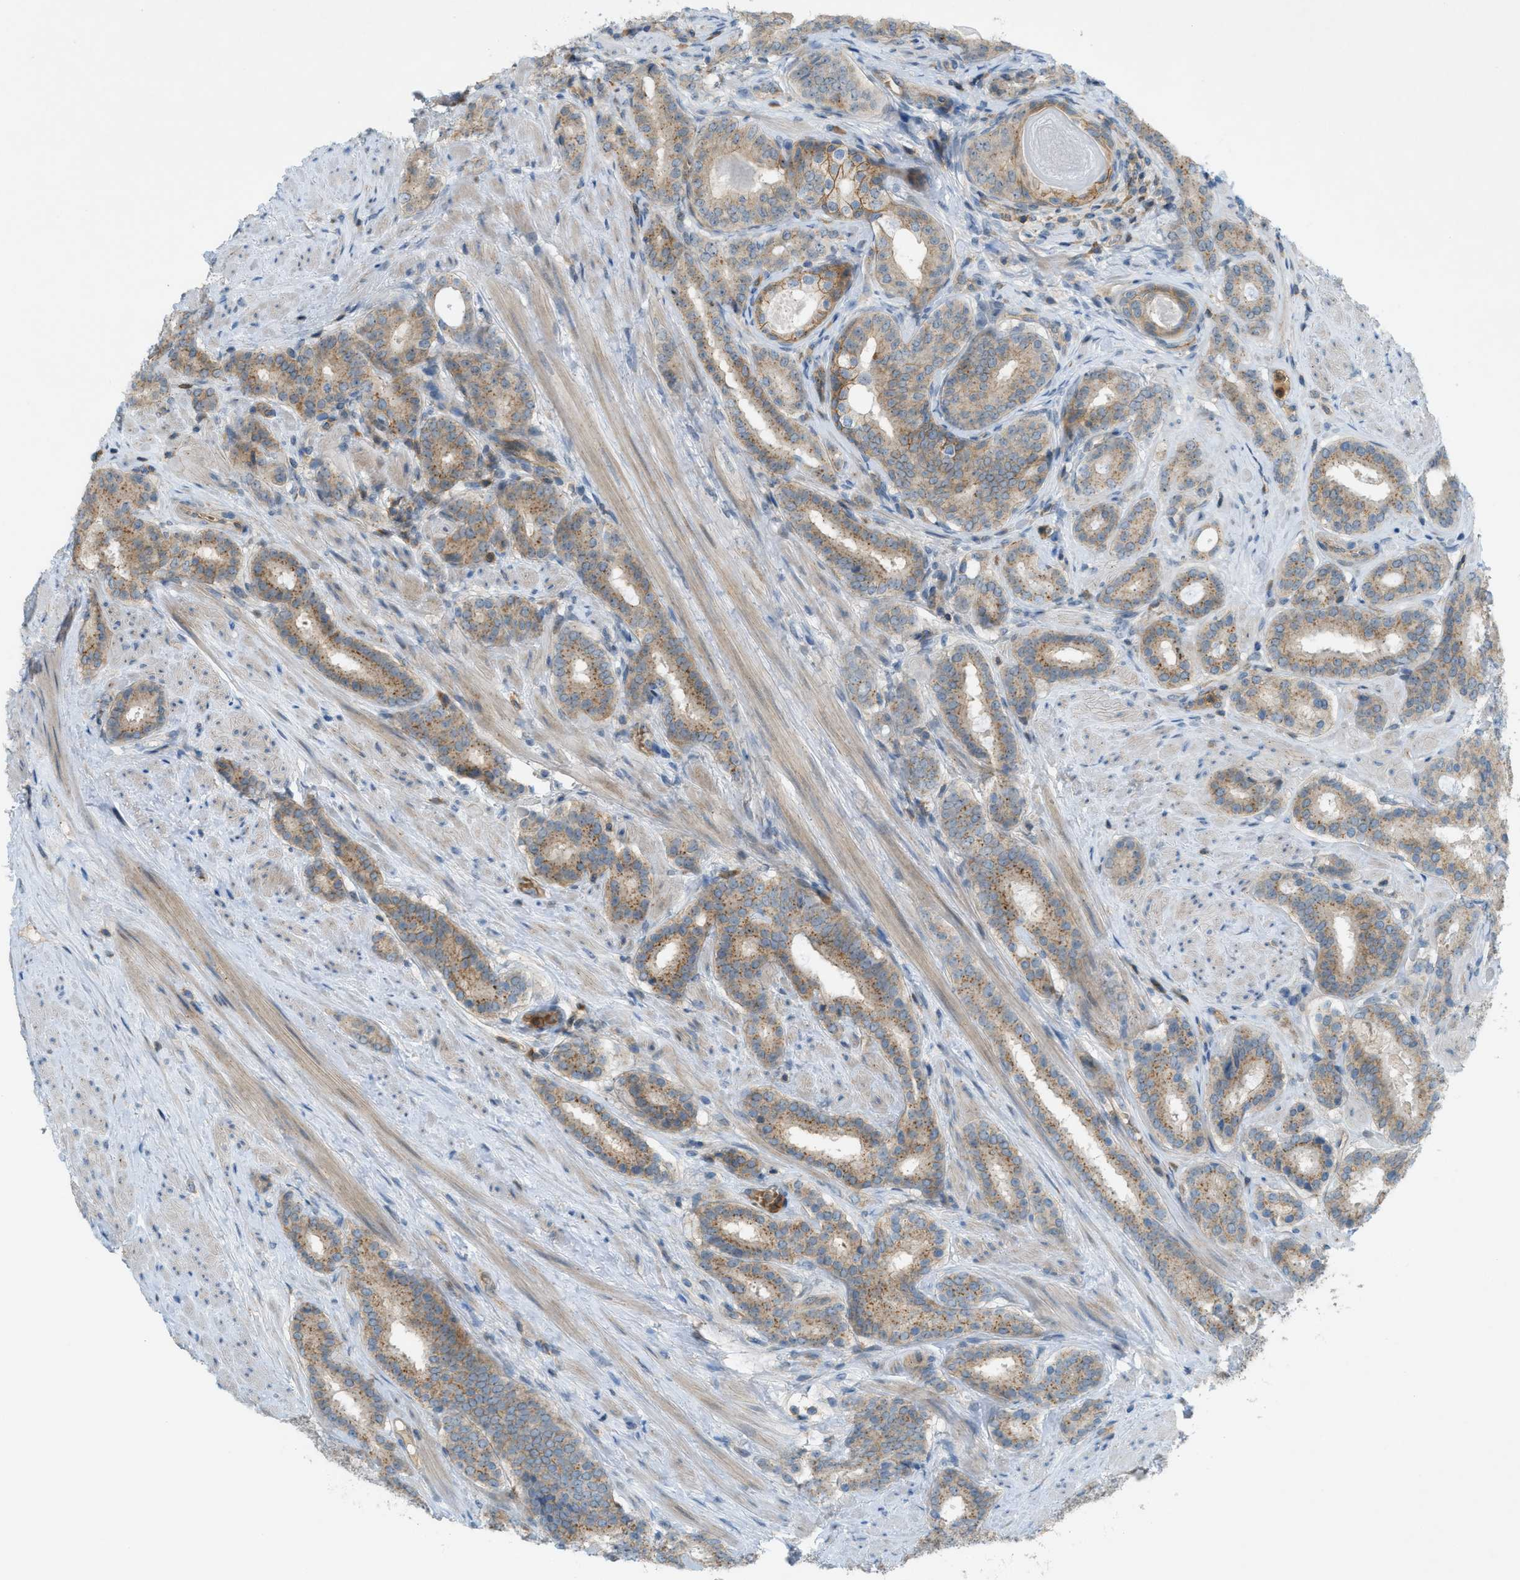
{"staining": {"intensity": "moderate", "quantity": "25%-75%", "location": "cytoplasmic/membranous"}, "tissue": "prostate cancer", "cell_type": "Tumor cells", "image_type": "cancer", "snomed": [{"axis": "morphology", "description": "Adenocarcinoma, Low grade"}, {"axis": "topography", "description": "Prostate"}], "caption": "About 25%-75% of tumor cells in human prostate cancer reveal moderate cytoplasmic/membranous protein expression as visualized by brown immunohistochemical staining.", "gene": "GRK6", "patient": {"sex": "male", "age": 69}}